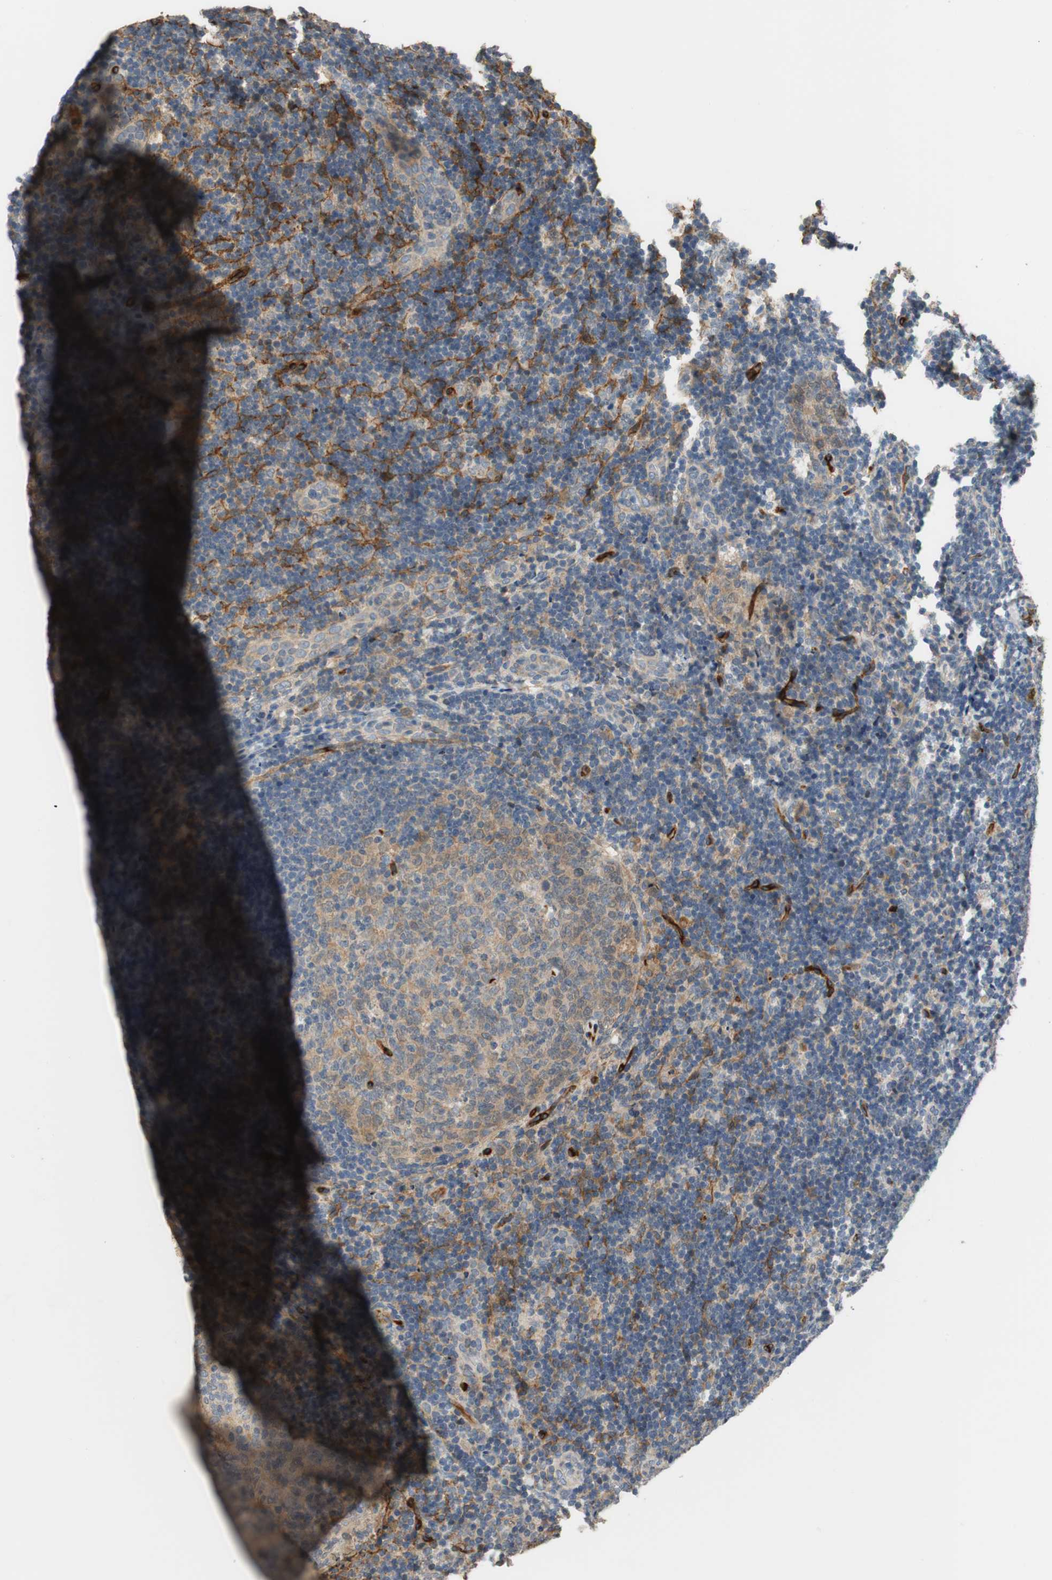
{"staining": {"intensity": "weak", "quantity": ">75%", "location": "cytoplasmic/membranous"}, "tissue": "lymph node", "cell_type": "Germinal center cells", "image_type": "normal", "snomed": [{"axis": "morphology", "description": "Normal tissue, NOS"}, {"axis": "topography", "description": "Lymph node"}], "caption": "Approximately >75% of germinal center cells in normal human lymph node reveal weak cytoplasmic/membranous protein staining as visualized by brown immunohistochemical staining.", "gene": "ALPL", "patient": {"sex": "female", "age": 14}}